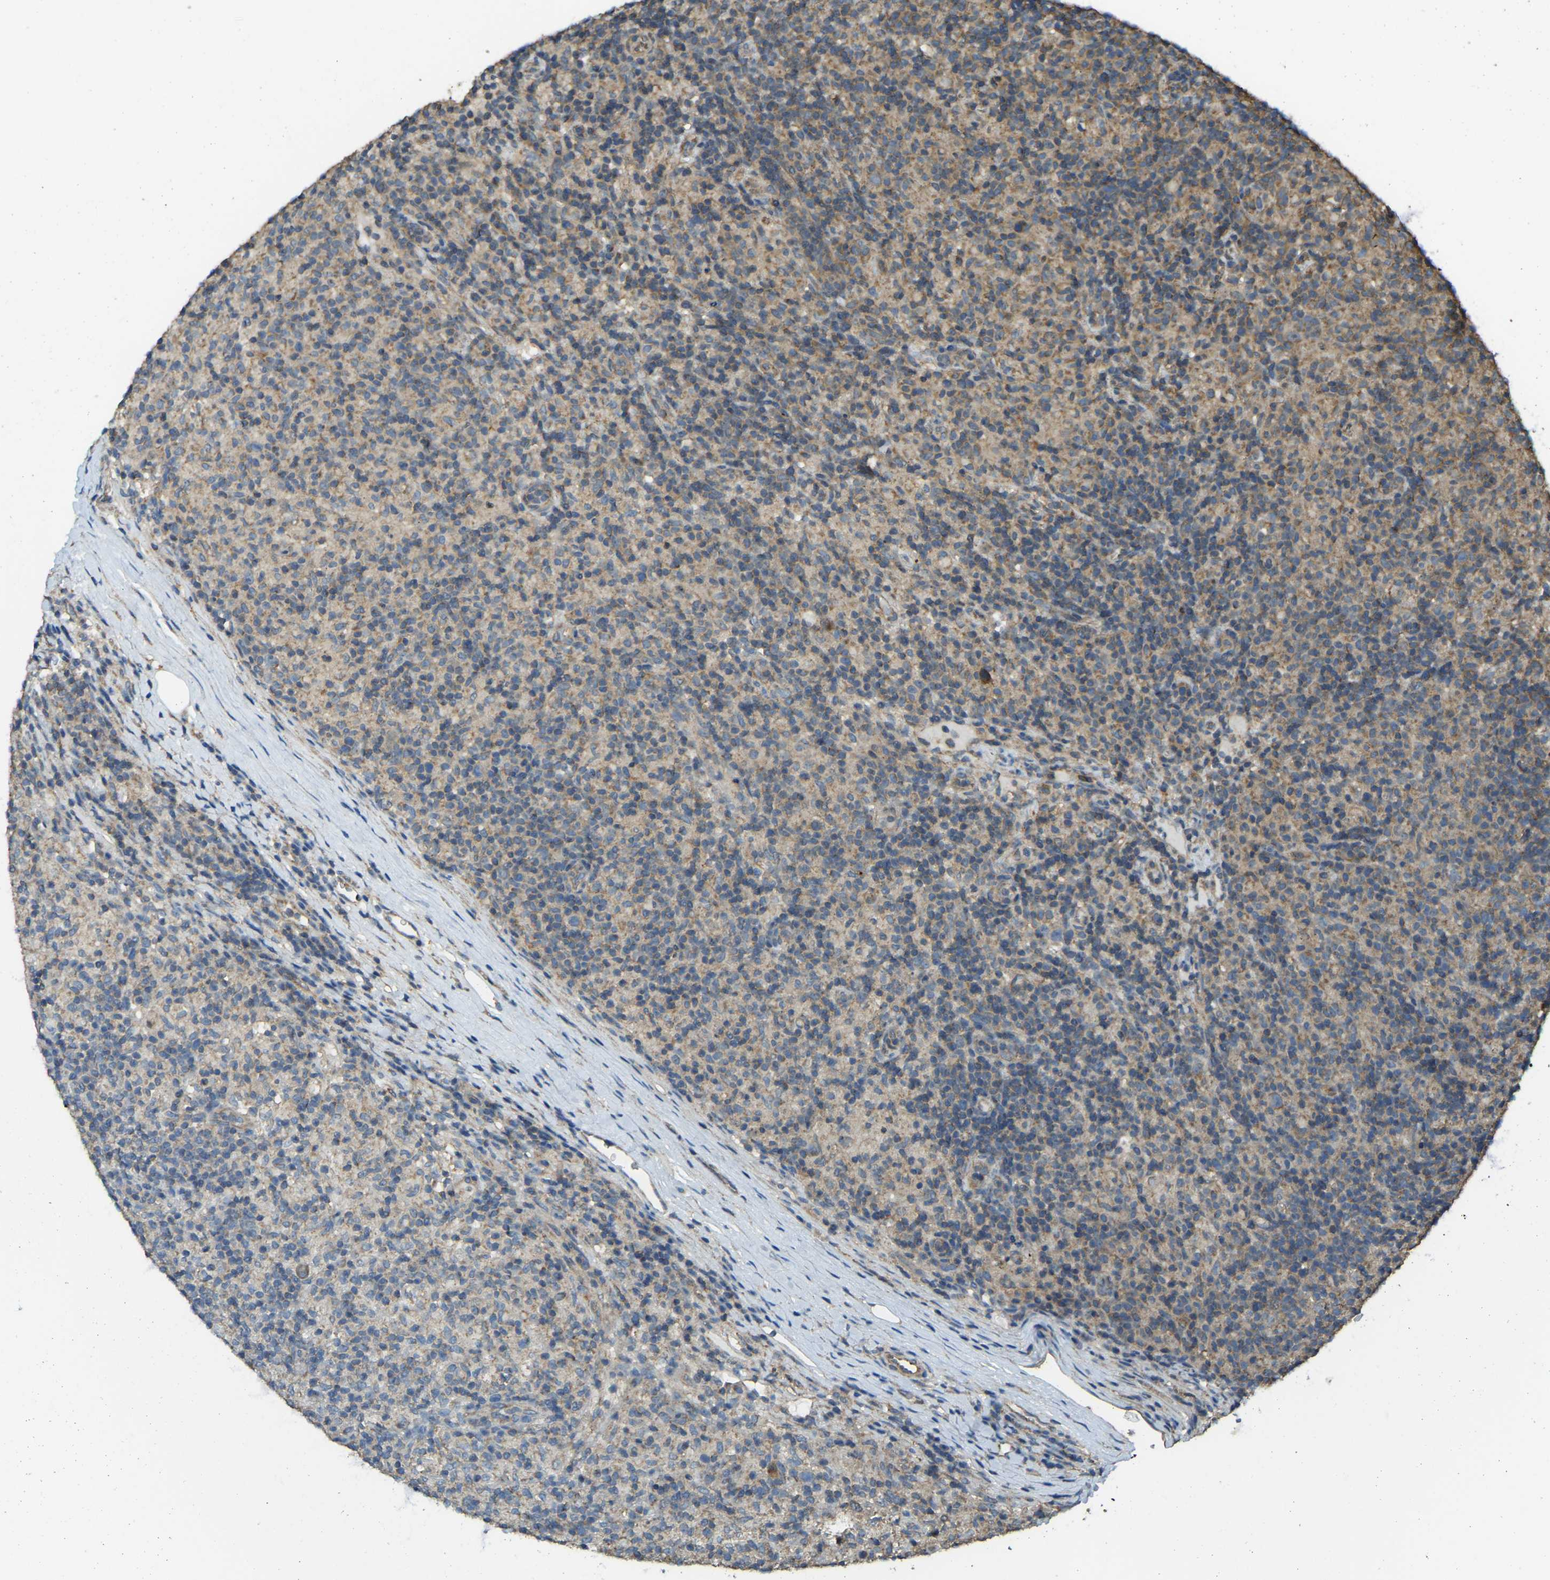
{"staining": {"intensity": "moderate", "quantity": "<25%", "location": "cytoplasmic/membranous"}, "tissue": "lymphoma", "cell_type": "Tumor cells", "image_type": "cancer", "snomed": [{"axis": "morphology", "description": "Hodgkin's disease, NOS"}, {"axis": "topography", "description": "Lymph node"}], "caption": "Immunohistochemical staining of human lymphoma reveals low levels of moderate cytoplasmic/membranous protein positivity in approximately <25% of tumor cells.", "gene": "GNG2", "patient": {"sex": "male", "age": 70}}